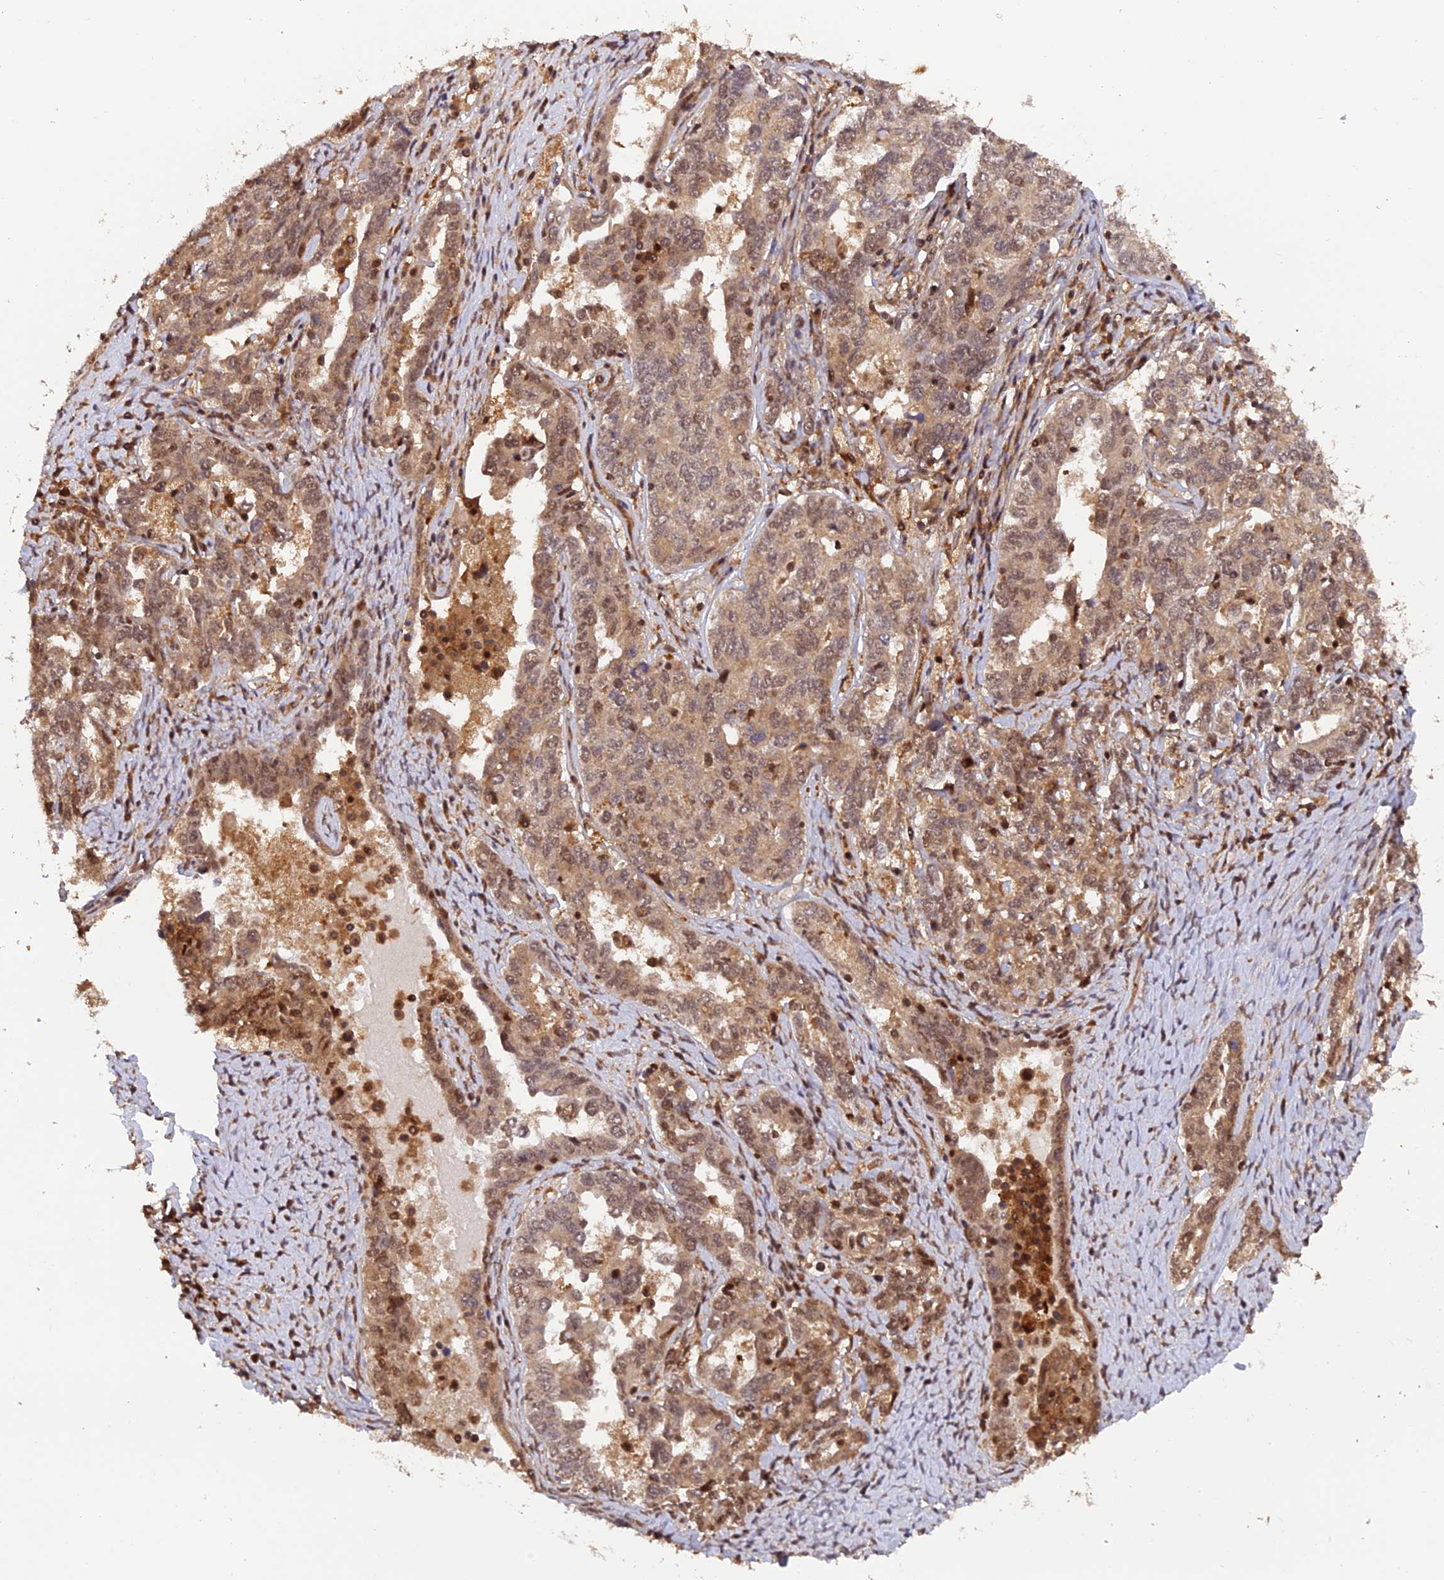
{"staining": {"intensity": "moderate", "quantity": ">75%", "location": "cytoplasmic/membranous,nuclear"}, "tissue": "ovarian cancer", "cell_type": "Tumor cells", "image_type": "cancer", "snomed": [{"axis": "morphology", "description": "Carcinoma, endometroid"}, {"axis": "topography", "description": "Ovary"}], "caption": "Immunohistochemistry (IHC) staining of ovarian endometroid carcinoma, which shows medium levels of moderate cytoplasmic/membranous and nuclear staining in approximately >75% of tumor cells indicating moderate cytoplasmic/membranous and nuclear protein staining. The staining was performed using DAB (3,3'-diaminobenzidine) (brown) for protein detection and nuclei were counterstained in hematoxylin (blue).", "gene": "PSMB3", "patient": {"sex": "female", "age": 62}}